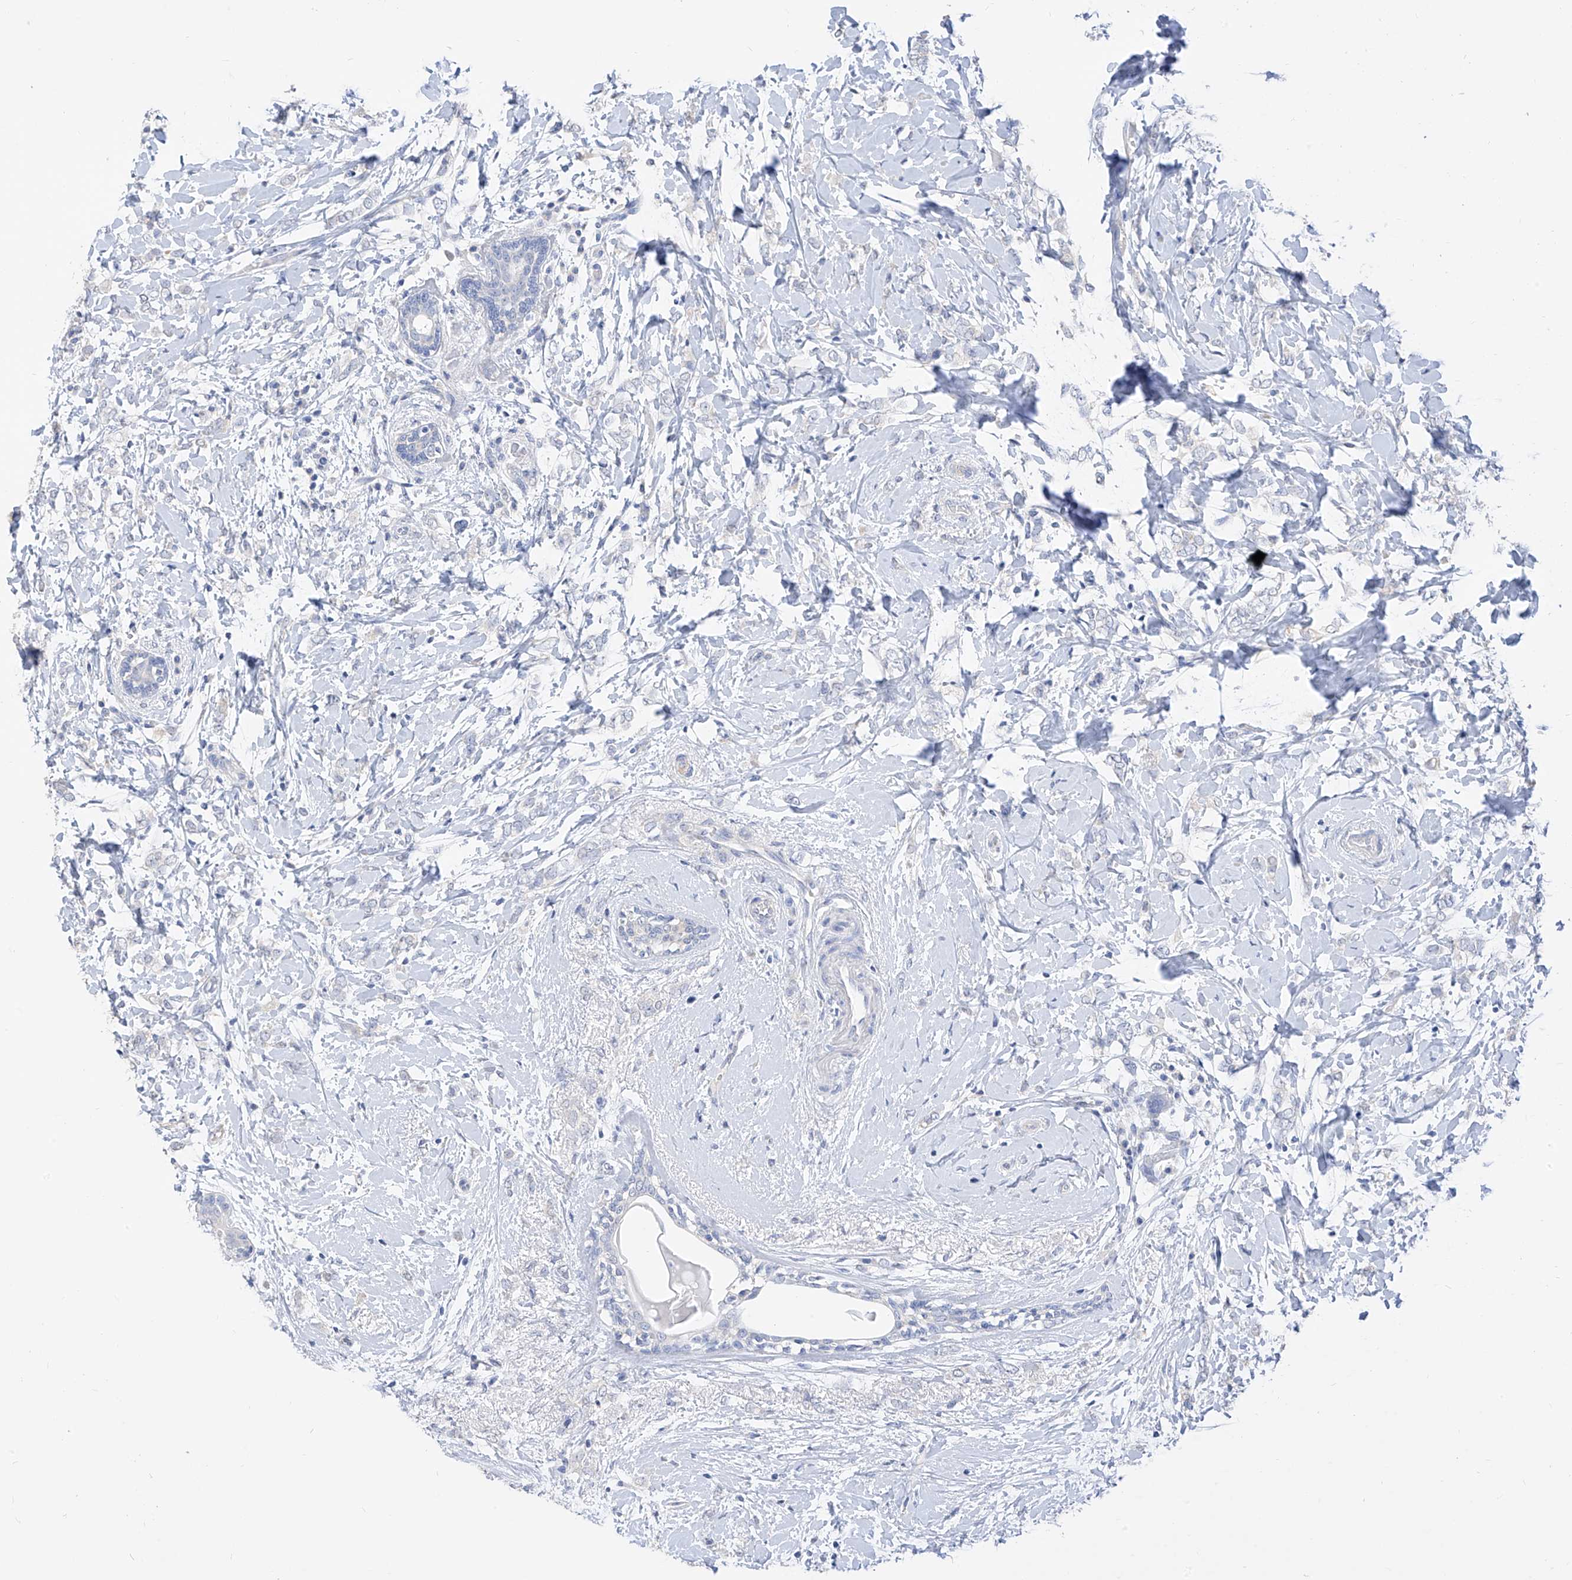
{"staining": {"intensity": "negative", "quantity": "none", "location": "none"}, "tissue": "breast cancer", "cell_type": "Tumor cells", "image_type": "cancer", "snomed": [{"axis": "morphology", "description": "Normal tissue, NOS"}, {"axis": "morphology", "description": "Lobular carcinoma"}, {"axis": "topography", "description": "Breast"}], "caption": "Immunohistochemistry (IHC) photomicrograph of breast lobular carcinoma stained for a protein (brown), which reveals no positivity in tumor cells.", "gene": "ZZEF1", "patient": {"sex": "female", "age": 47}}